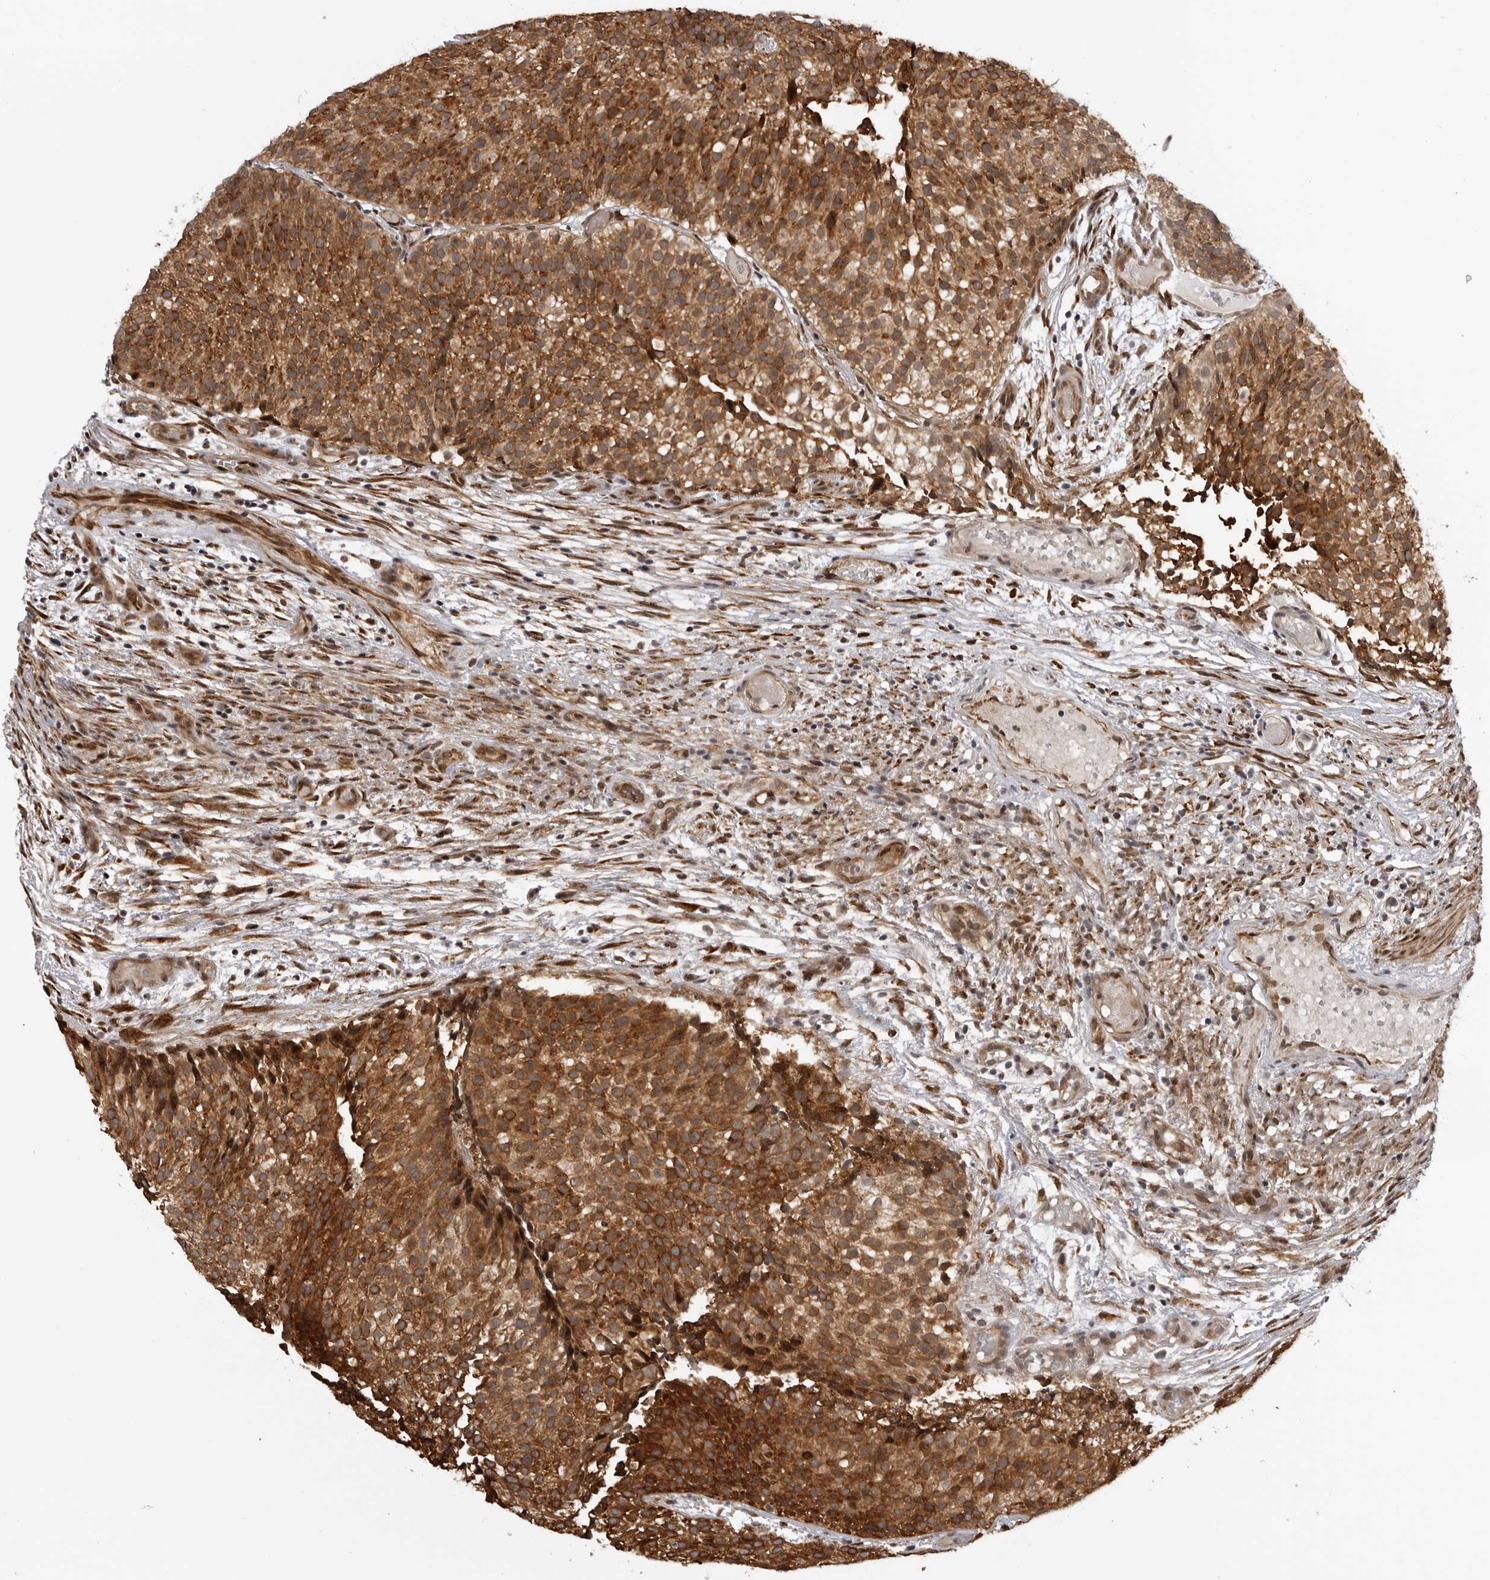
{"staining": {"intensity": "strong", "quantity": ">75%", "location": "cytoplasmic/membranous"}, "tissue": "urothelial cancer", "cell_type": "Tumor cells", "image_type": "cancer", "snomed": [{"axis": "morphology", "description": "Urothelial carcinoma, Low grade"}, {"axis": "topography", "description": "Urinary bladder"}], "caption": "Immunohistochemistry staining of urothelial cancer, which demonstrates high levels of strong cytoplasmic/membranous expression in about >75% of tumor cells indicating strong cytoplasmic/membranous protein positivity. The staining was performed using DAB (3,3'-diaminobenzidine) (brown) for protein detection and nuclei were counterstained in hematoxylin (blue).", "gene": "DNAH14", "patient": {"sex": "male", "age": 86}}